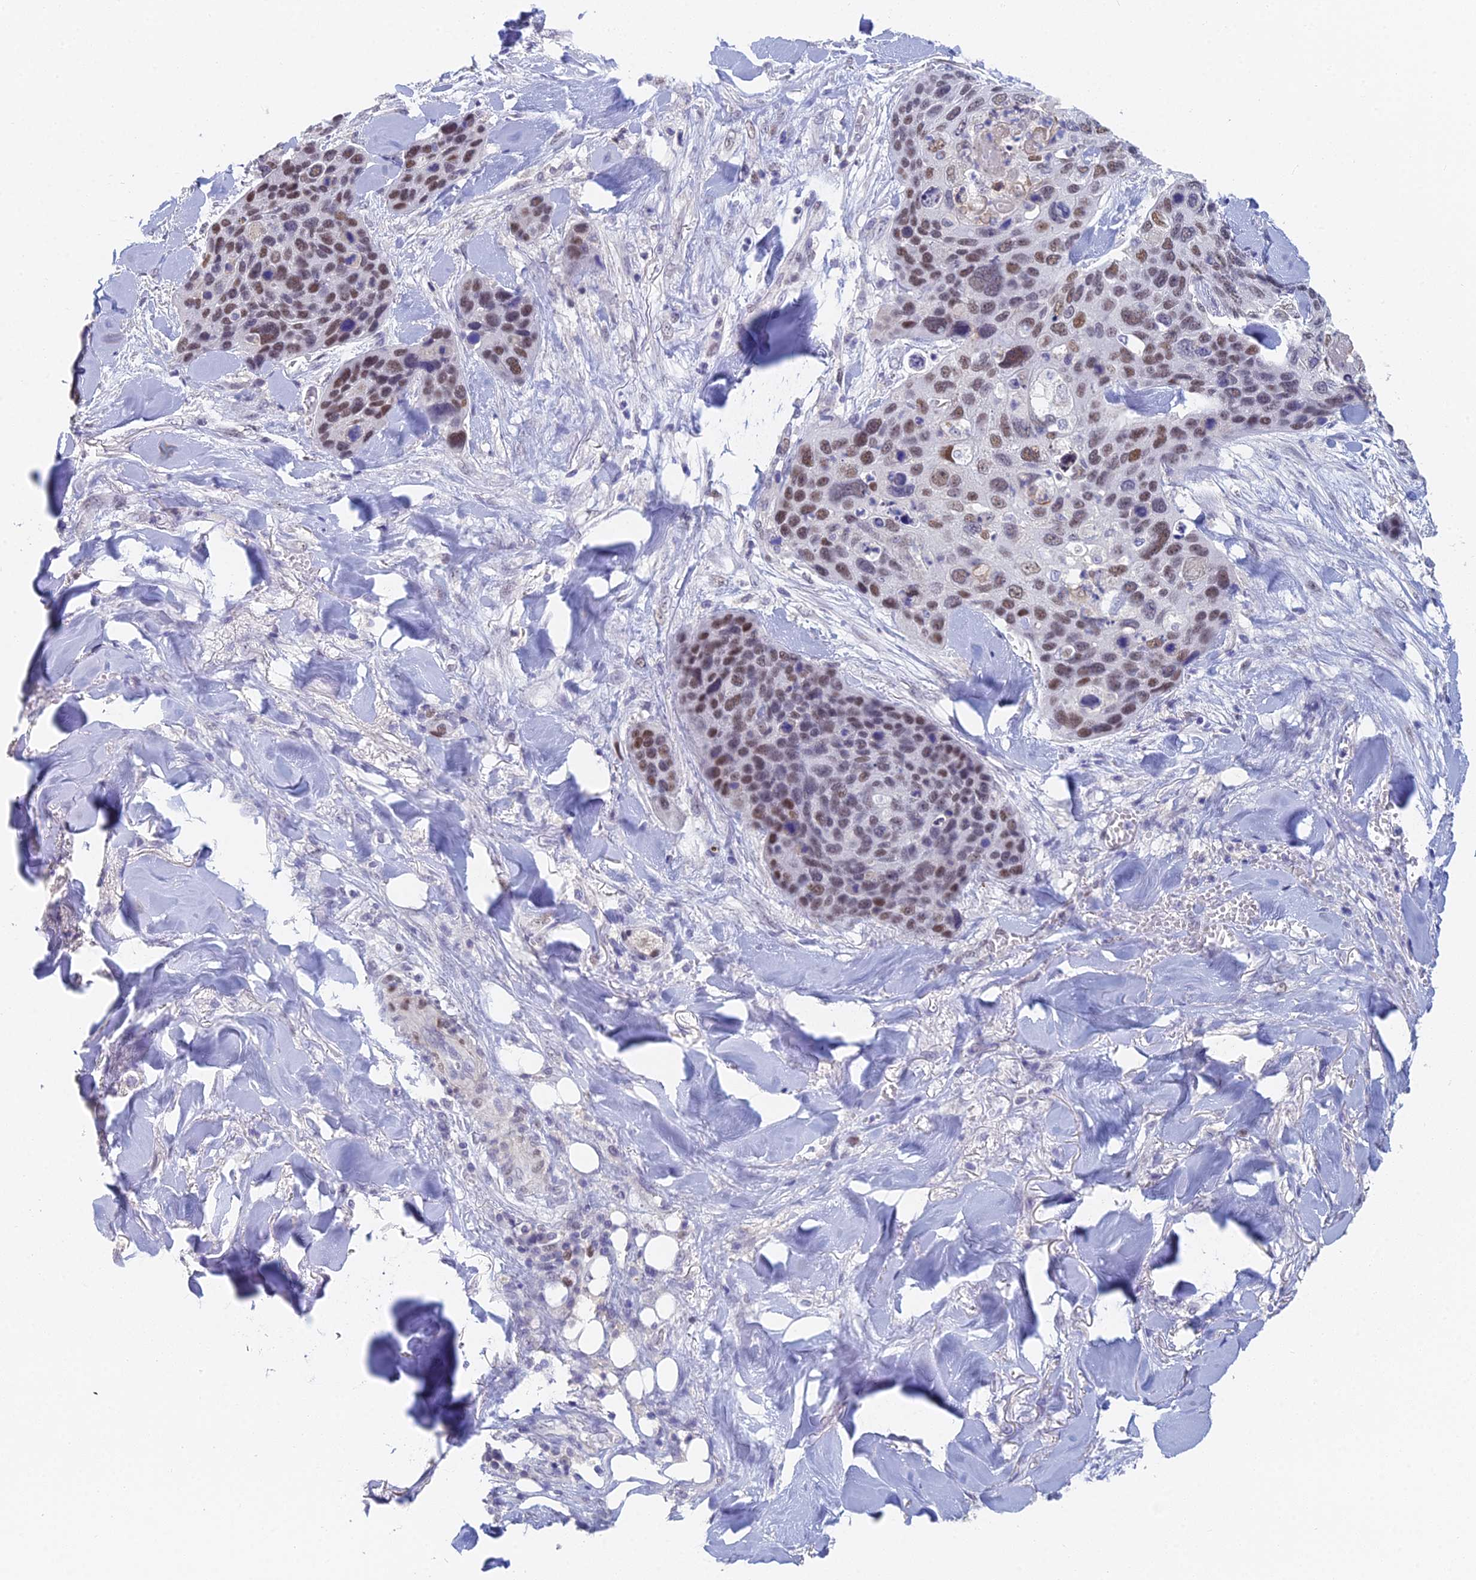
{"staining": {"intensity": "moderate", "quantity": ">75%", "location": "nuclear"}, "tissue": "skin cancer", "cell_type": "Tumor cells", "image_type": "cancer", "snomed": [{"axis": "morphology", "description": "Basal cell carcinoma"}, {"axis": "topography", "description": "Skin"}], "caption": "IHC (DAB) staining of skin basal cell carcinoma demonstrates moderate nuclear protein staining in approximately >75% of tumor cells.", "gene": "MCM2", "patient": {"sex": "female", "age": 74}}